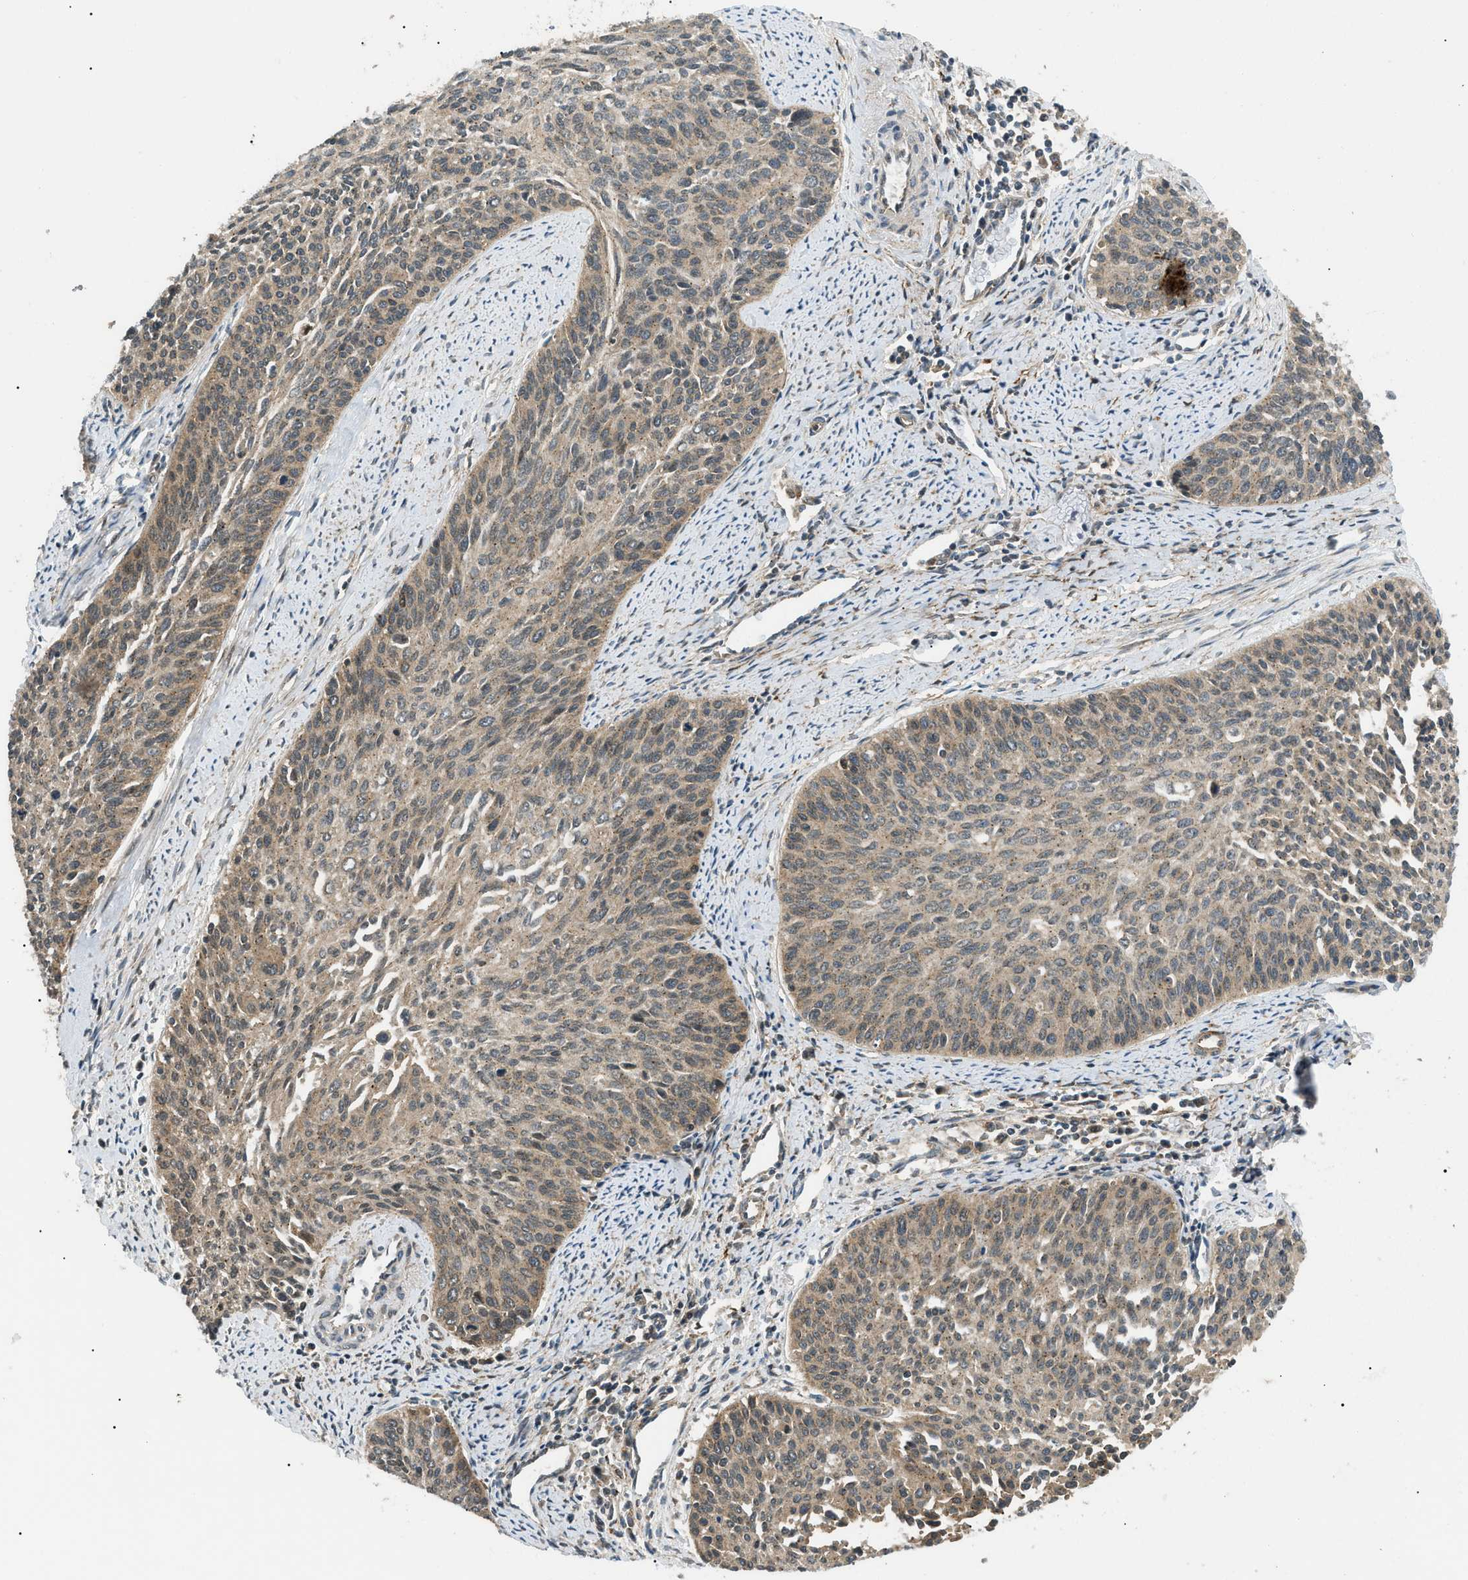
{"staining": {"intensity": "weak", "quantity": ">75%", "location": "cytoplasmic/membranous"}, "tissue": "cervical cancer", "cell_type": "Tumor cells", "image_type": "cancer", "snomed": [{"axis": "morphology", "description": "Squamous cell carcinoma, NOS"}, {"axis": "topography", "description": "Cervix"}], "caption": "Immunohistochemical staining of cervical cancer displays low levels of weak cytoplasmic/membranous protein staining in about >75% of tumor cells. Using DAB (brown) and hematoxylin (blue) stains, captured at high magnification using brightfield microscopy.", "gene": "ATP6AP1", "patient": {"sex": "female", "age": 55}}